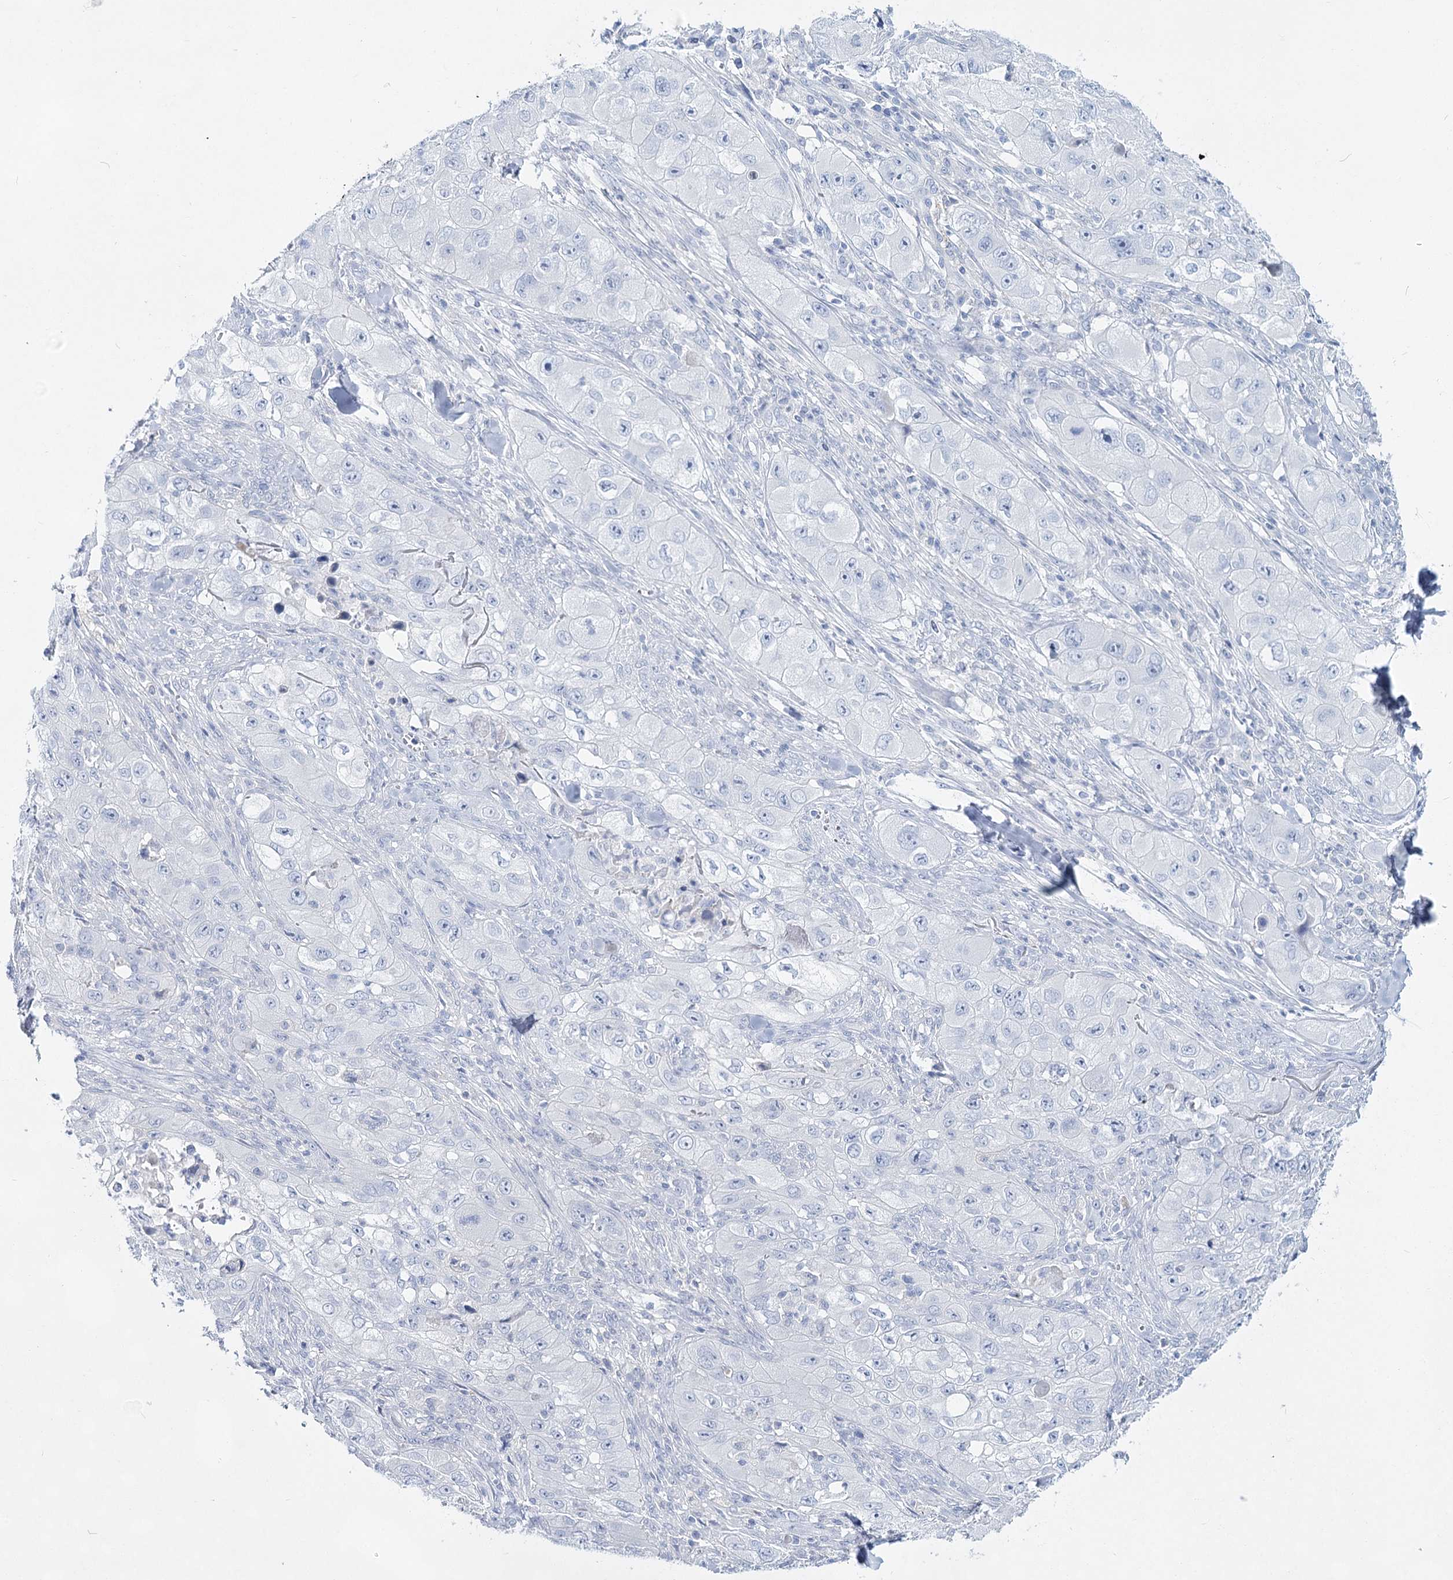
{"staining": {"intensity": "negative", "quantity": "none", "location": "none"}, "tissue": "skin cancer", "cell_type": "Tumor cells", "image_type": "cancer", "snomed": [{"axis": "morphology", "description": "Squamous cell carcinoma, NOS"}, {"axis": "topography", "description": "Skin"}, {"axis": "topography", "description": "Subcutis"}], "caption": "A histopathology image of human squamous cell carcinoma (skin) is negative for staining in tumor cells.", "gene": "SLC17A2", "patient": {"sex": "male", "age": 73}}